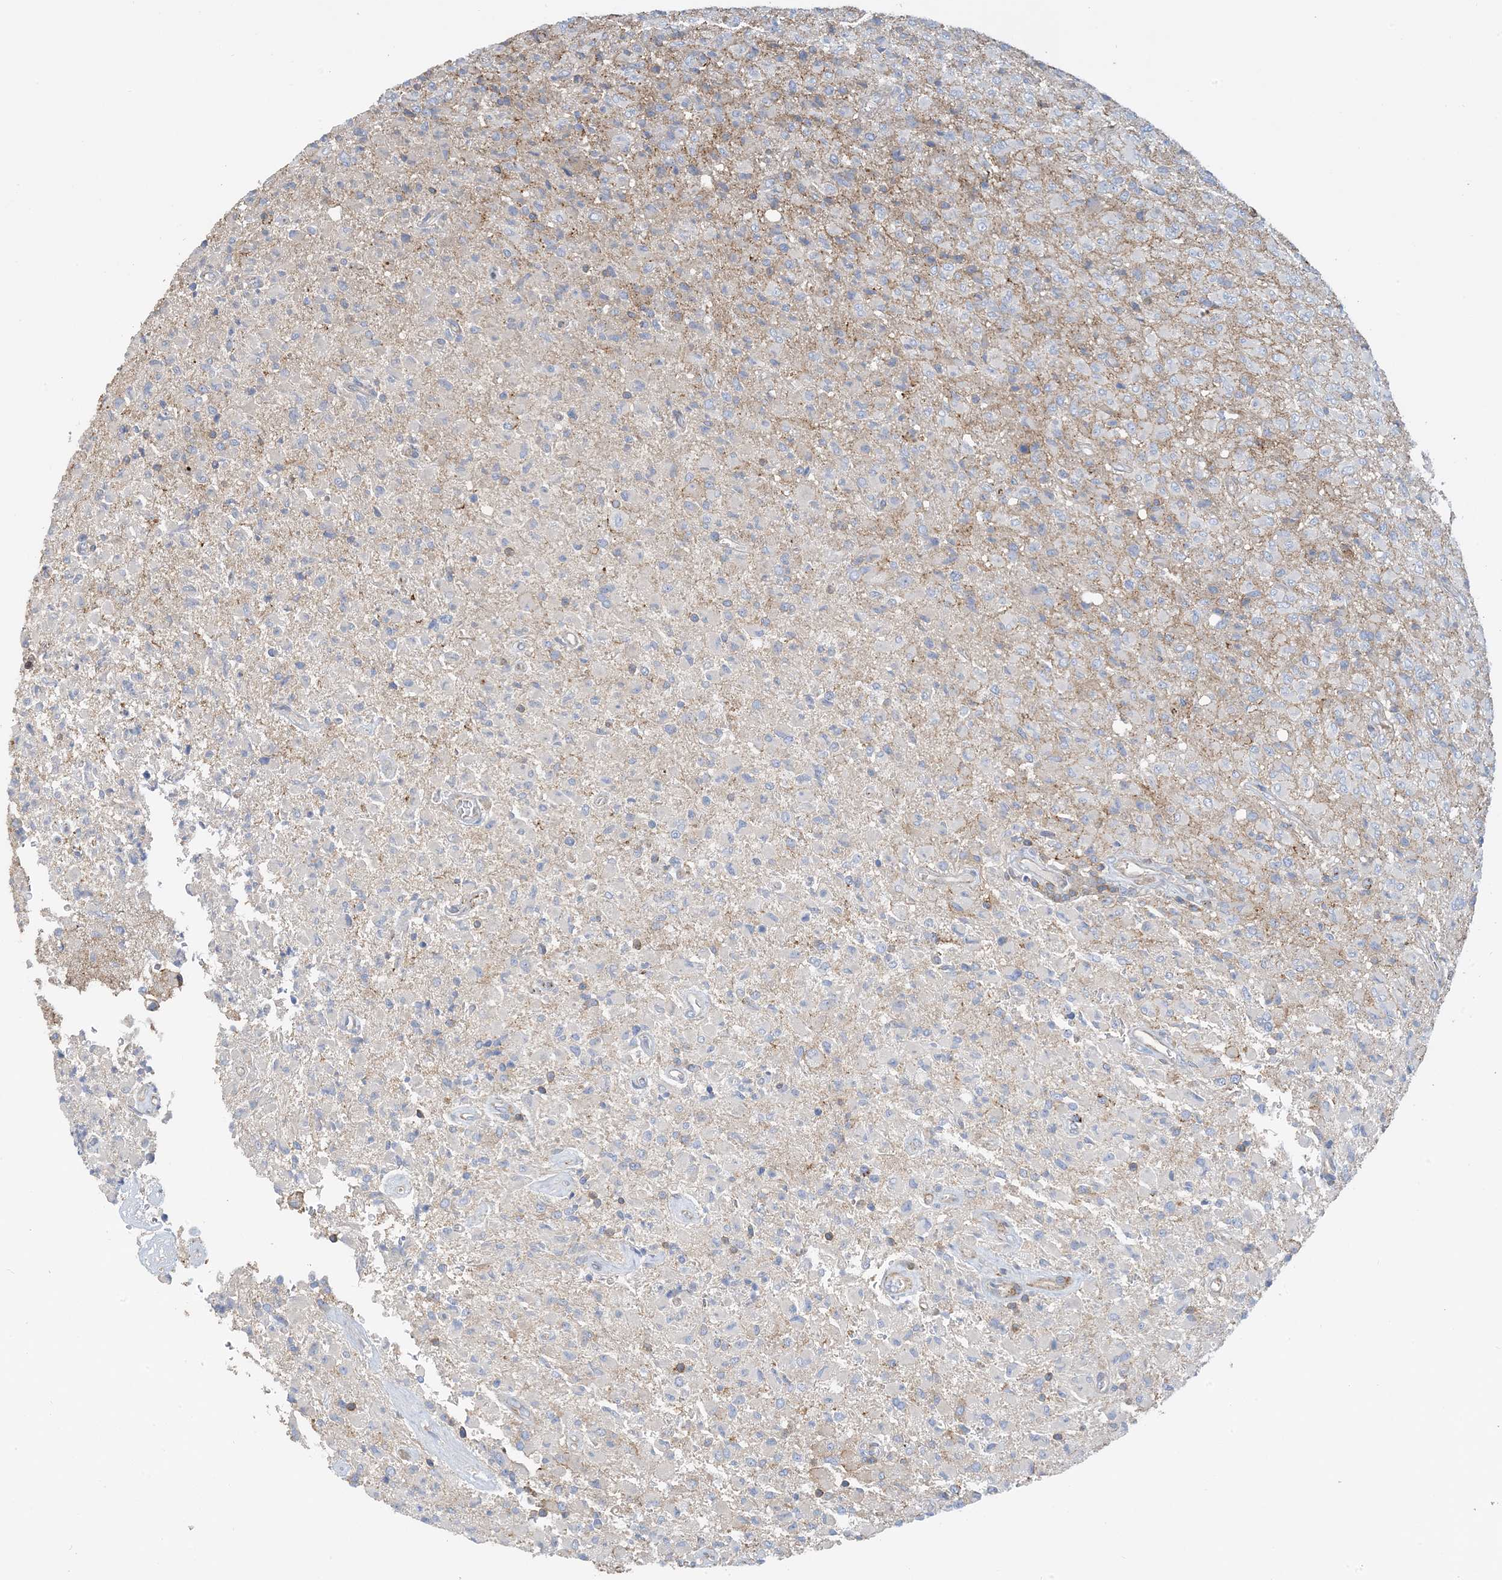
{"staining": {"intensity": "negative", "quantity": "none", "location": "none"}, "tissue": "glioma", "cell_type": "Tumor cells", "image_type": "cancer", "snomed": [{"axis": "morphology", "description": "Glioma, malignant, High grade"}, {"axis": "topography", "description": "Brain"}], "caption": "A photomicrograph of human high-grade glioma (malignant) is negative for staining in tumor cells. (Brightfield microscopy of DAB immunohistochemistry (IHC) at high magnification).", "gene": "CALHM5", "patient": {"sex": "female", "age": 57}}